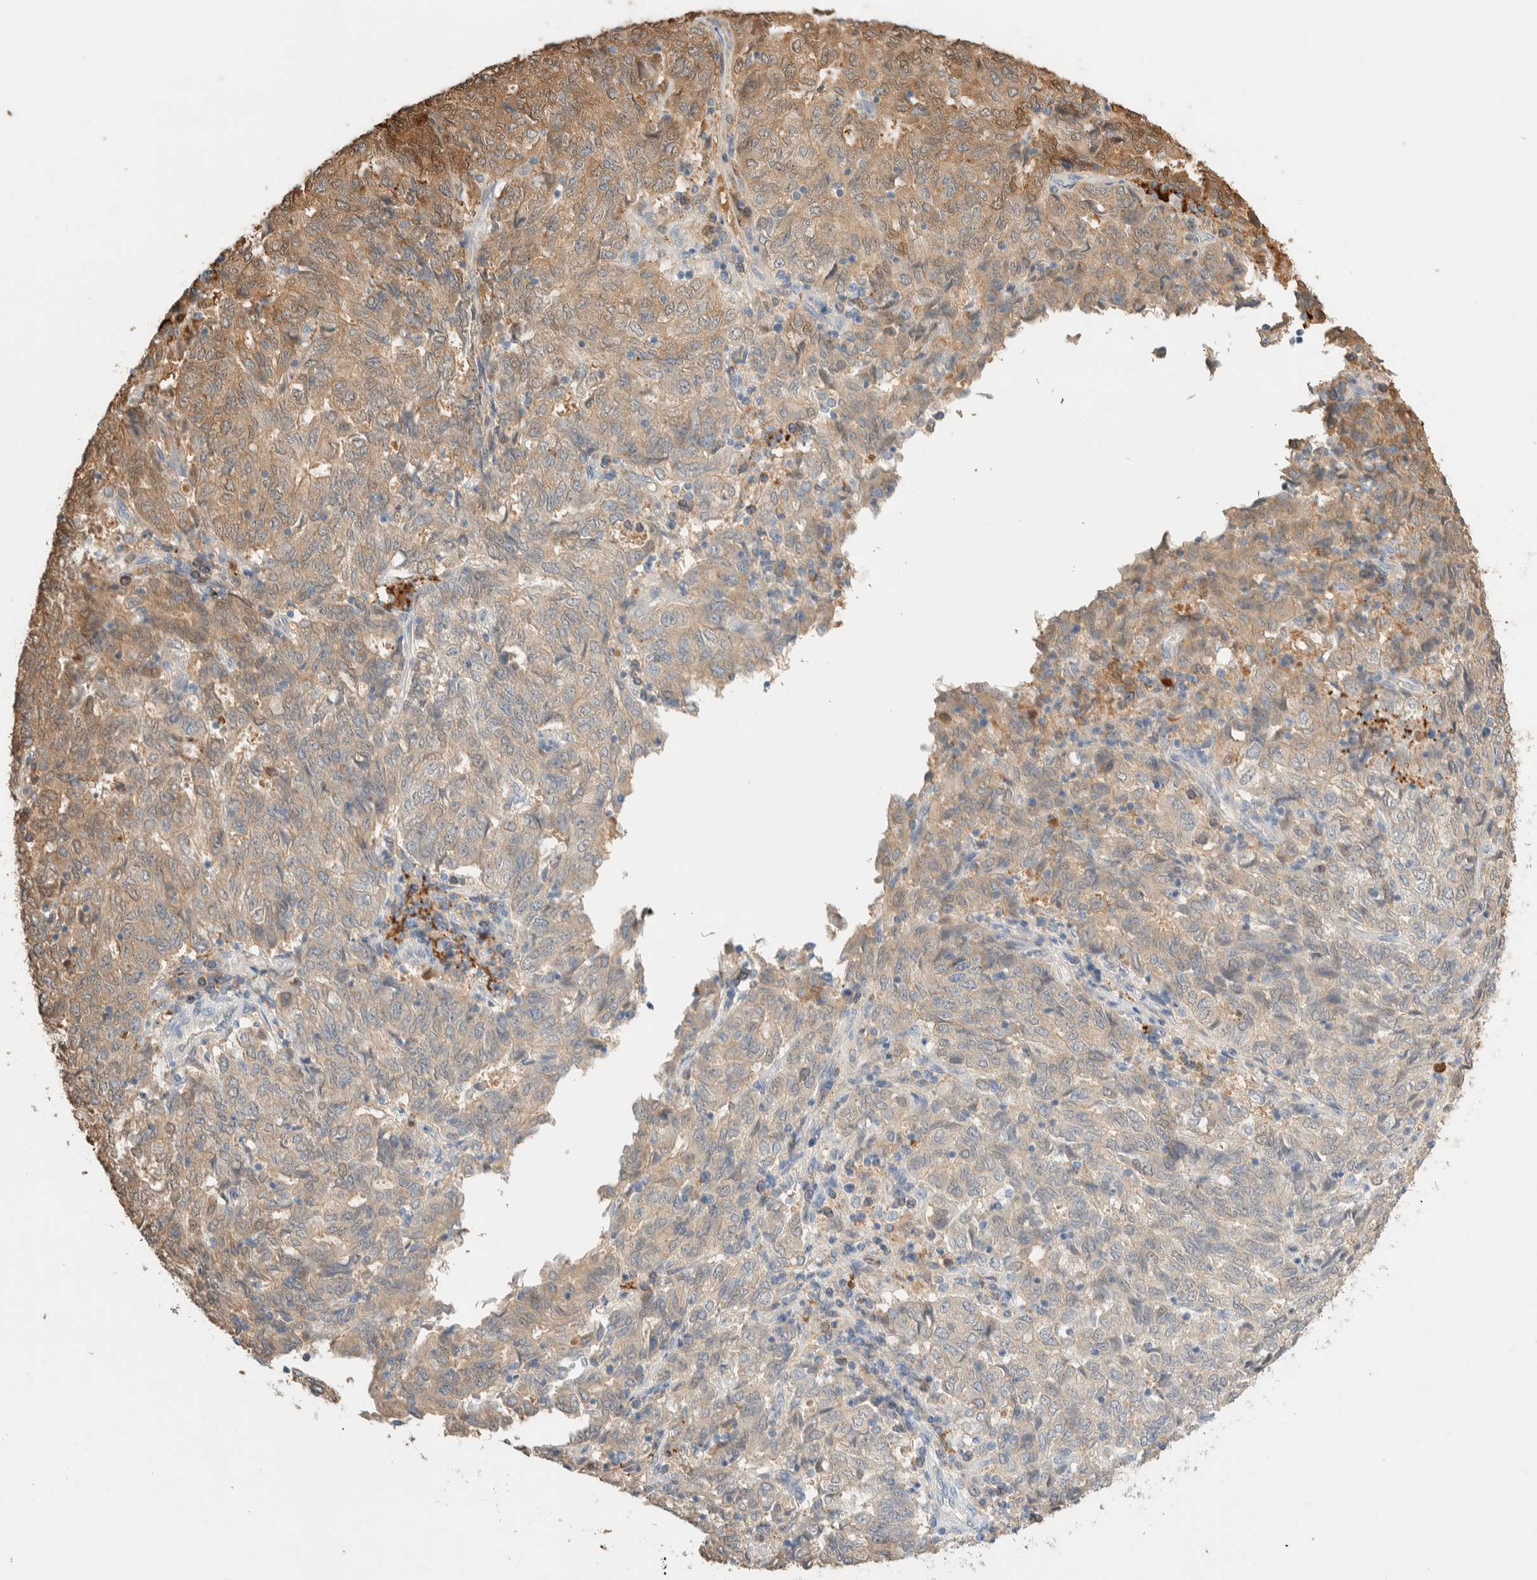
{"staining": {"intensity": "moderate", "quantity": "<25%", "location": "cytoplasmic/membranous"}, "tissue": "endometrial cancer", "cell_type": "Tumor cells", "image_type": "cancer", "snomed": [{"axis": "morphology", "description": "Adenocarcinoma, NOS"}, {"axis": "topography", "description": "Endometrium"}], "caption": "Moderate cytoplasmic/membranous staining is present in approximately <25% of tumor cells in endometrial cancer (adenocarcinoma).", "gene": "SETD4", "patient": {"sex": "female", "age": 80}}